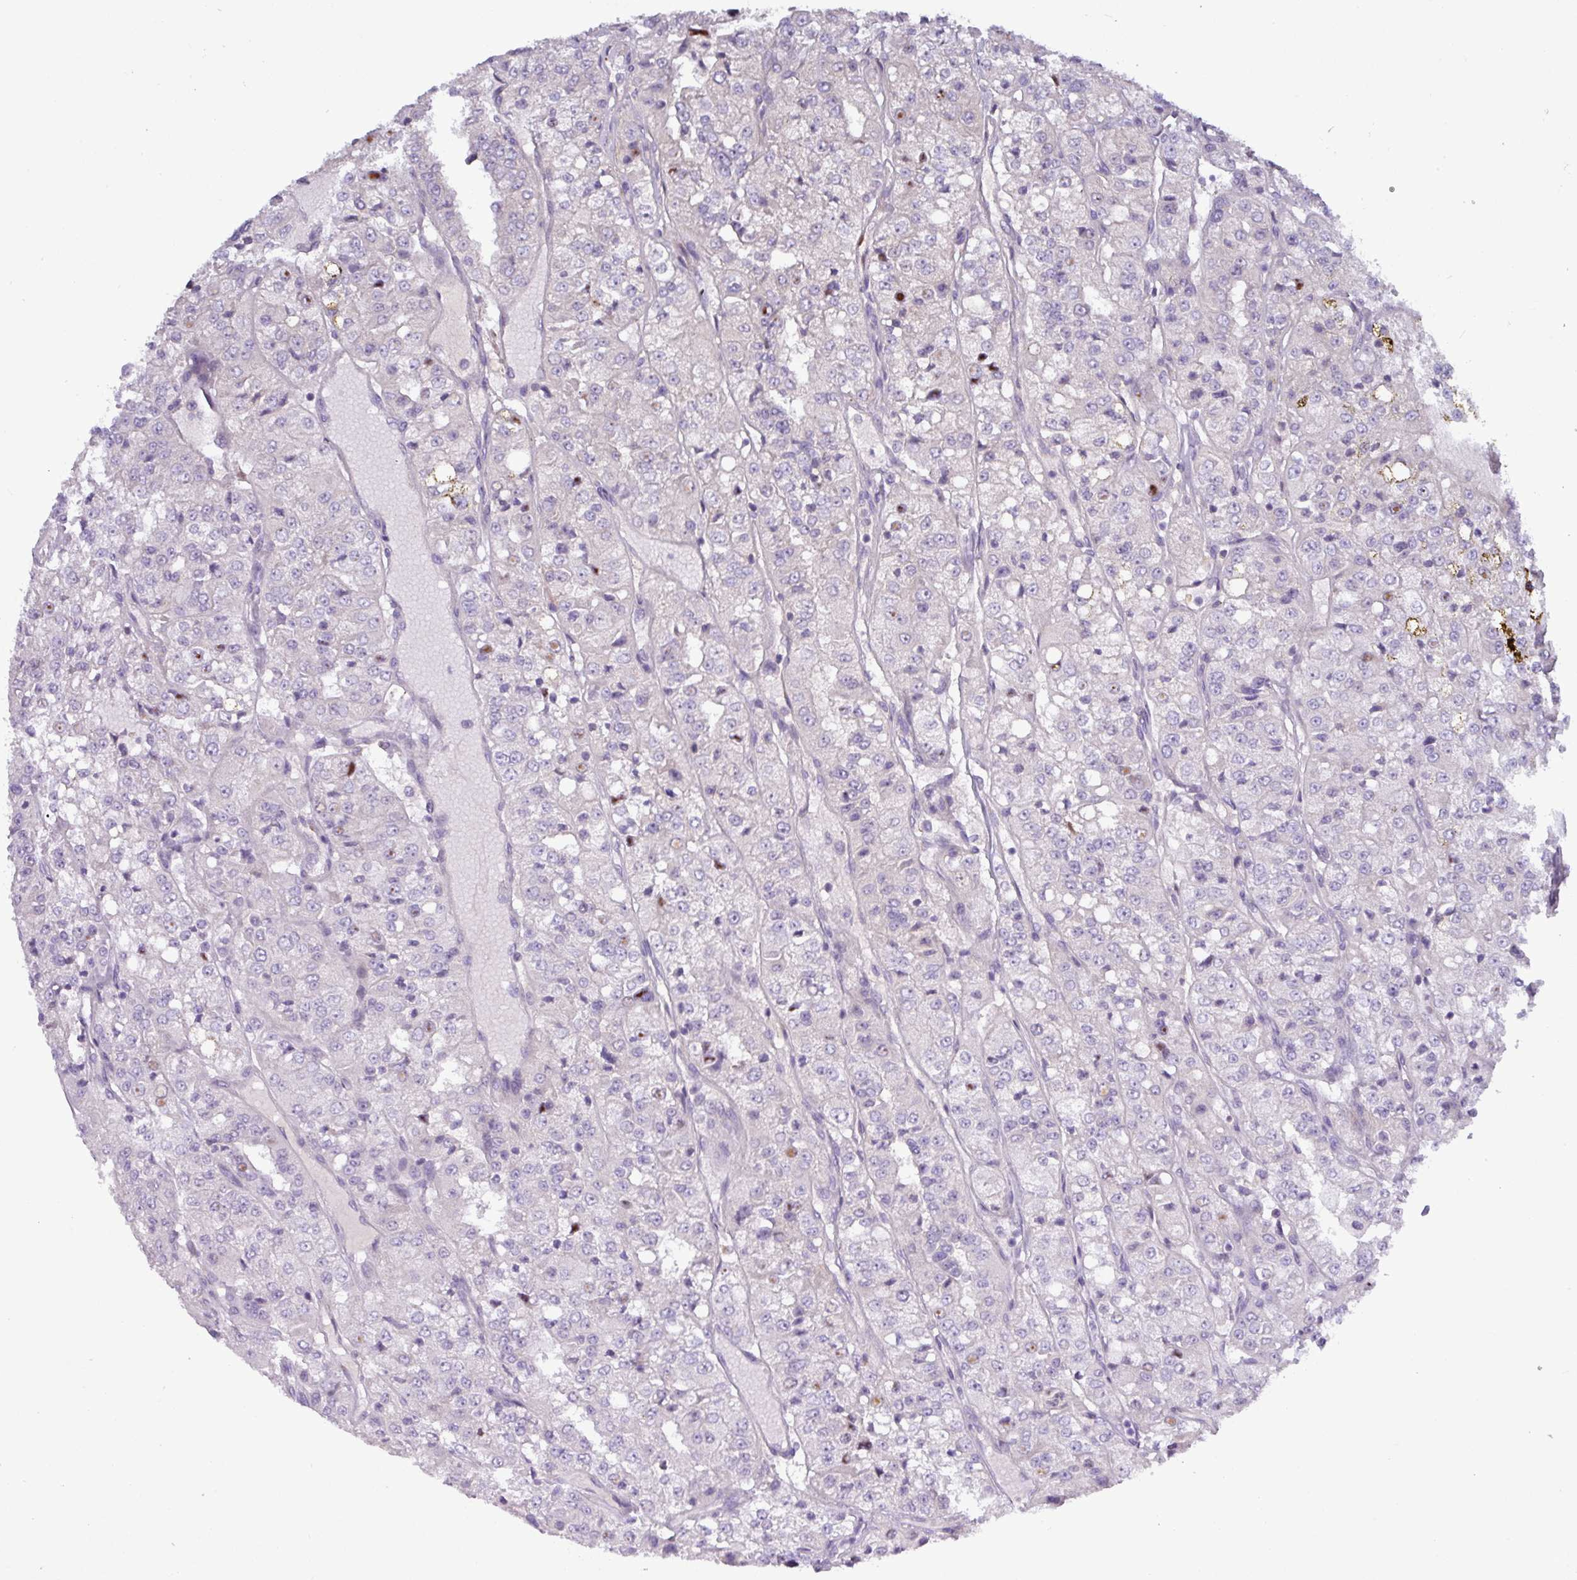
{"staining": {"intensity": "negative", "quantity": "none", "location": "none"}, "tissue": "renal cancer", "cell_type": "Tumor cells", "image_type": "cancer", "snomed": [{"axis": "morphology", "description": "Adenocarcinoma, NOS"}, {"axis": "topography", "description": "Kidney"}], "caption": "Renal adenocarcinoma was stained to show a protein in brown. There is no significant staining in tumor cells. Nuclei are stained in blue.", "gene": "TNFSF12", "patient": {"sex": "female", "age": 63}}